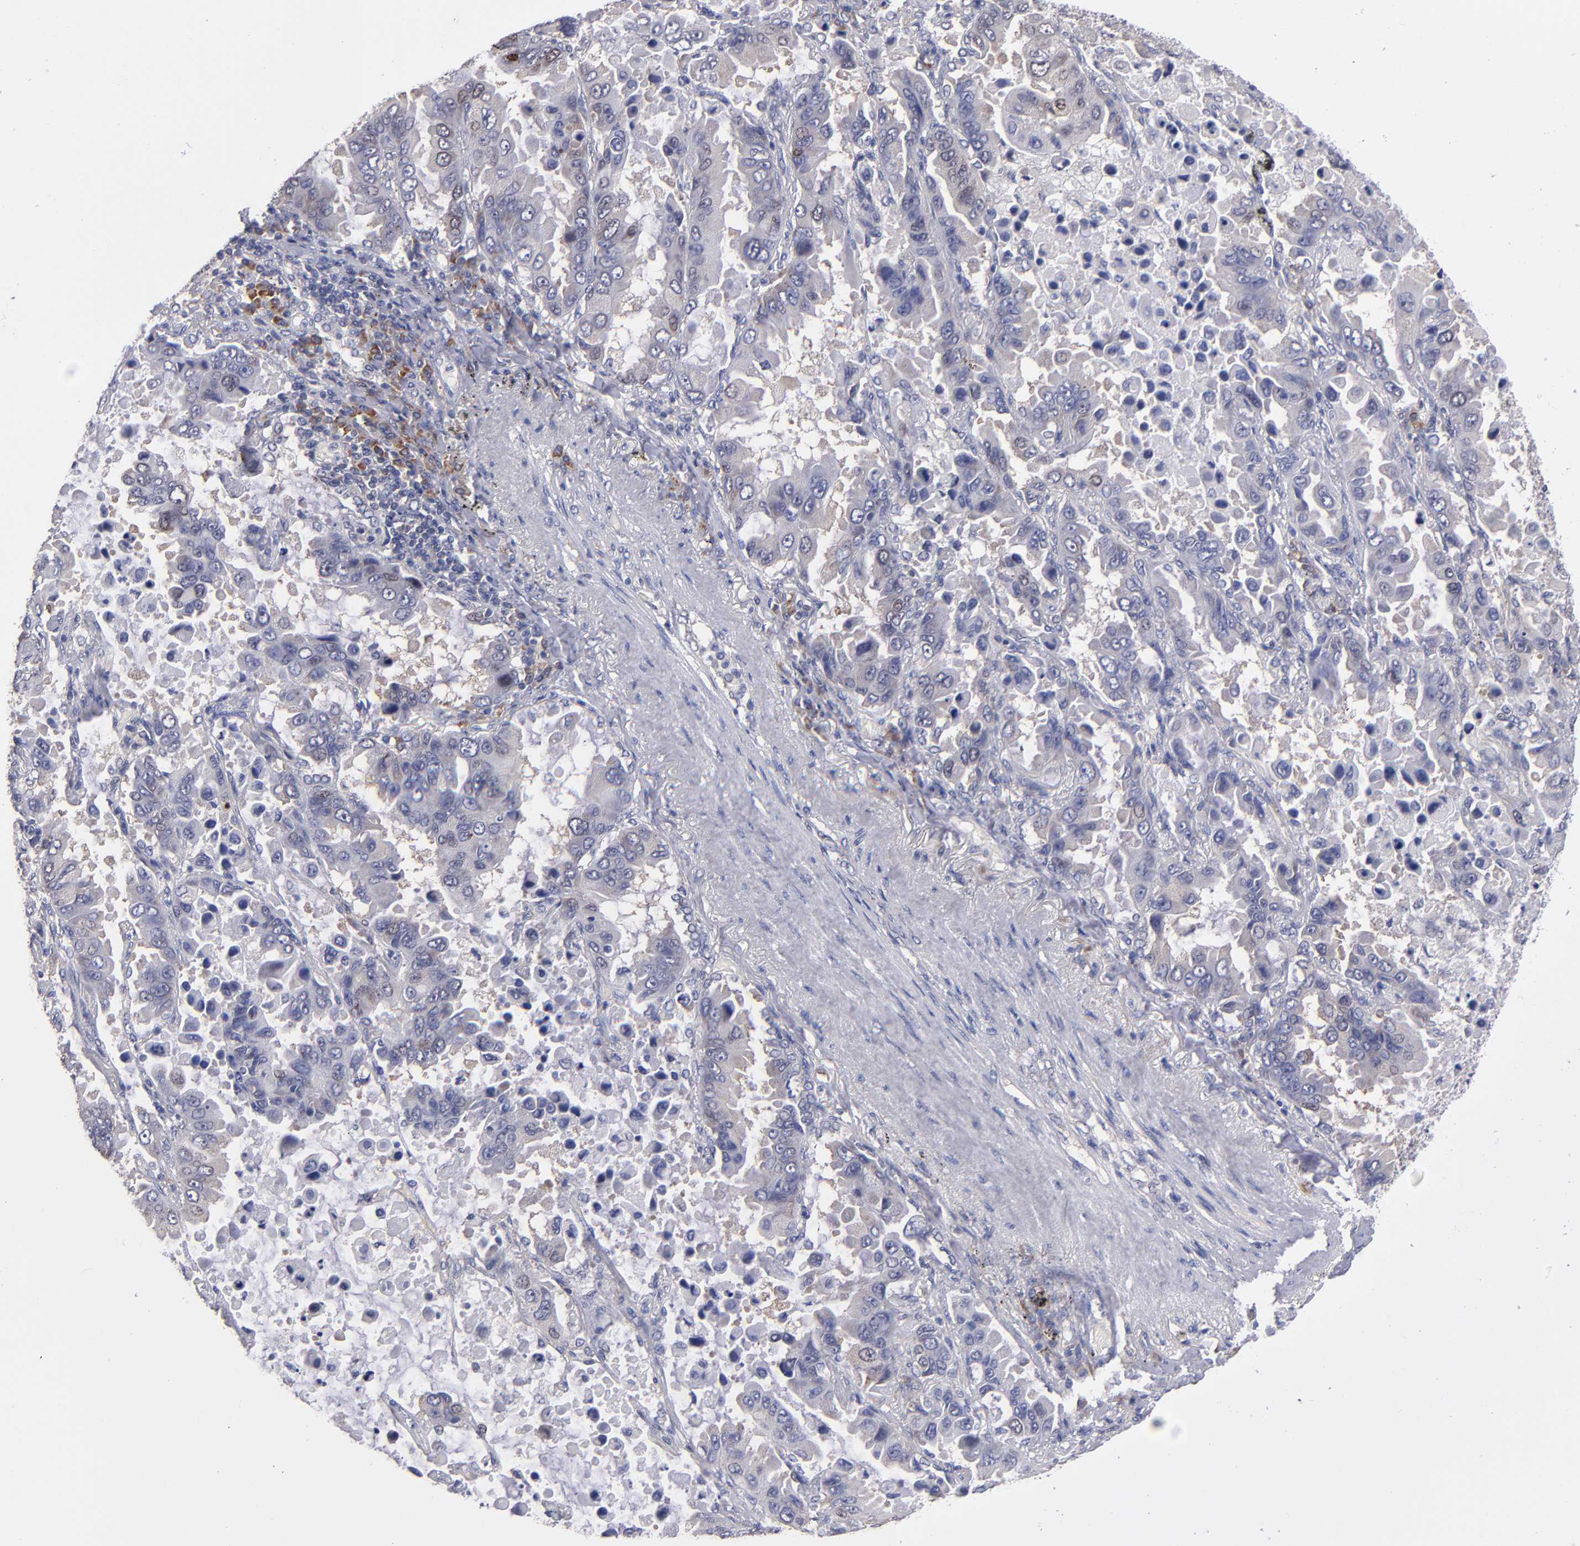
{"staining": {"intensity": "weak", "quantity": "25%-75%", "location": "cytoplasmic/membranous"}, "tissue": "lung cancer", "cell_type": "Tumor cells", "image_type": "cancer", "snomed": [{"axis": "morphology", "description": "Adenocarcinoma, NOS"}, {"axis": "topography", "description": "Lung"}], "caption": "Lung cancer (adenocarcinoma) stained with immunohistochemistry demonstrates weak cytoplasmic/membranous staining in approximately 25%-75% of tumor cells. Immunohistochemistry (ihc) stains the protein in brown and the nuclei are stained blue.", "gene": "EIF3L", "patient": {"sex": "male", "age": 64}}